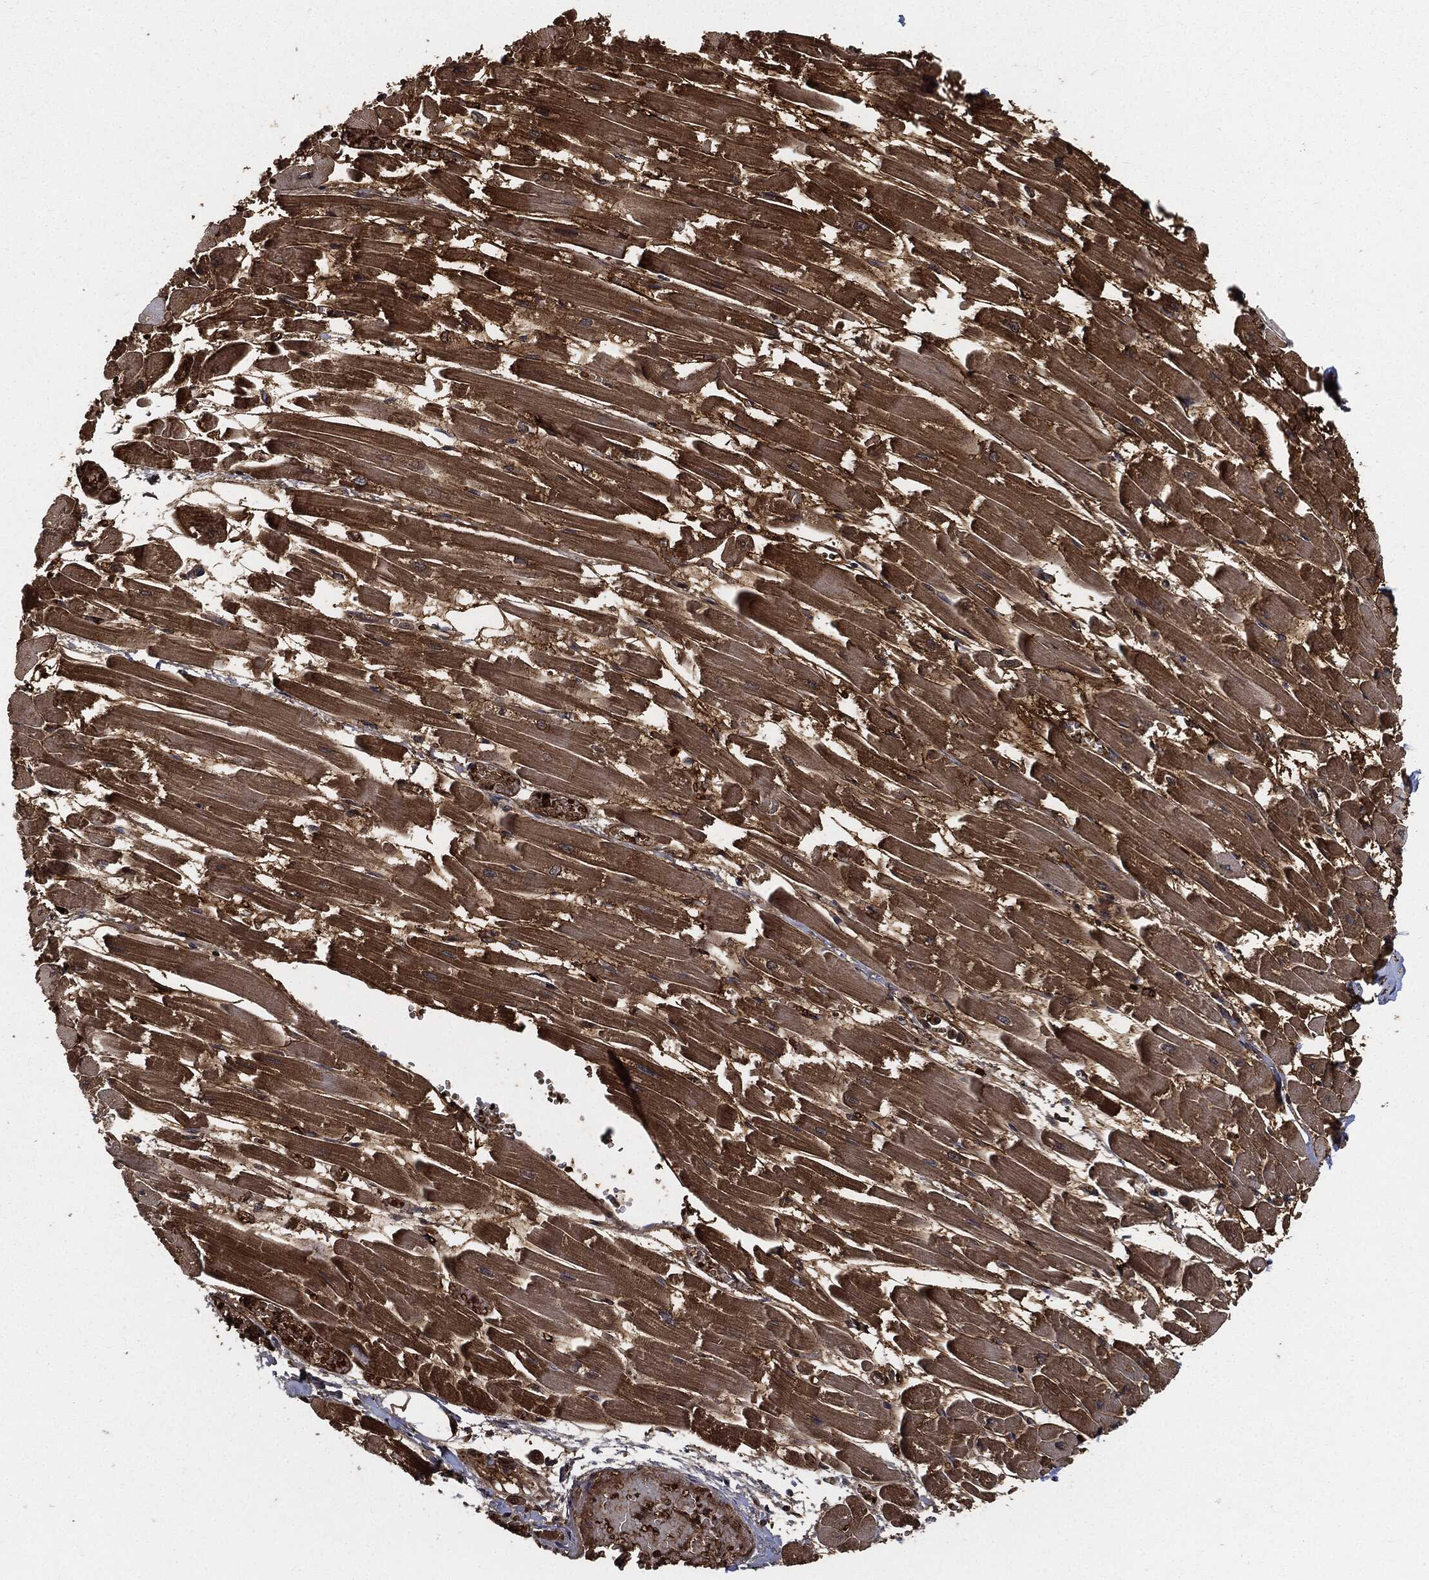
{"staining": {"intensity": "strong", "quantity": "25%-75%", "location": "cytoplasmic/membranous"}, "tissue": "heart muscle", "cell_type": "Cardiomyocytes", "image_type": "normal", "snomed": [{"axis": "morphology", "description": "Normal tissue, NOS"}, {"axis": "topography", "description": "Heart"}], "caption": "Immunohistochemistry of unremarkable heart muscle exhibits high levels of strong cytoplasmic/membranous positivity in approximately 25%-75% of cardiomyocytes. (Stains: DAB (3,3'-diaminobenzidine) in brown, nuclei in blue, Microscopy: brightfield microscopy at high magnification).", "gene": "PRDX2", "patient": {"sex": "female", "age": 52}}